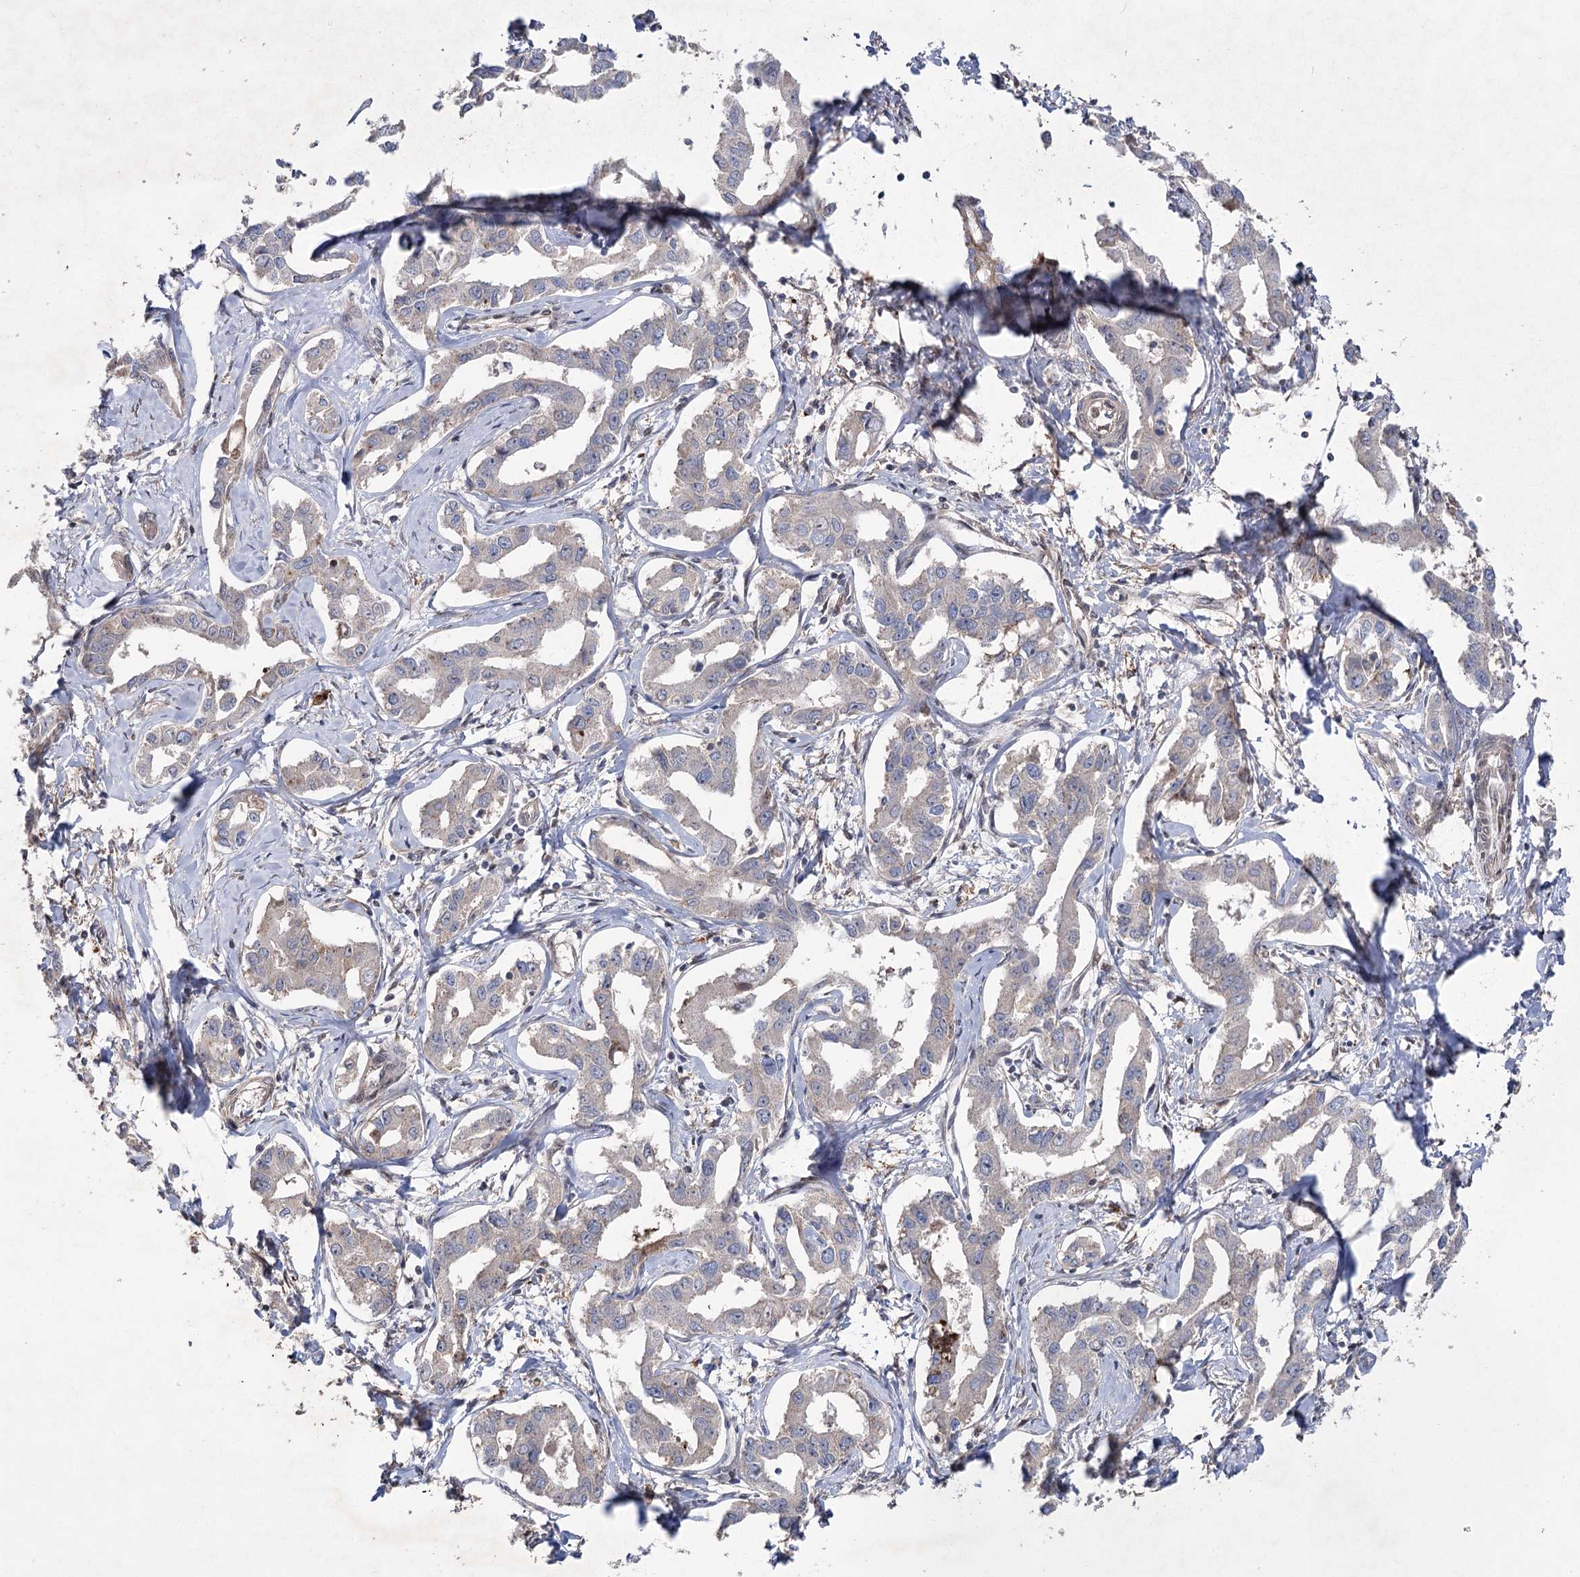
{"staining": {"intensity": "negative", "quantity": "none", "location": "none"}, "tissue": "liver cancer", "cell_type": "Tumor cells", "image_type": "cancer", "snomed": [{"axis": "morphology", "description": "Cholangiocarcinoma"}, {"axis": "topography", "description": "Liver"}], "caption": "IHC micrograph of neoplastic tissue: liver cholangiocarcinoma stained with DAB reveals no significant protein positivity in tumor cells.", "gene": "OTUD1", "patient": {"sex": "male", "age": 59}}